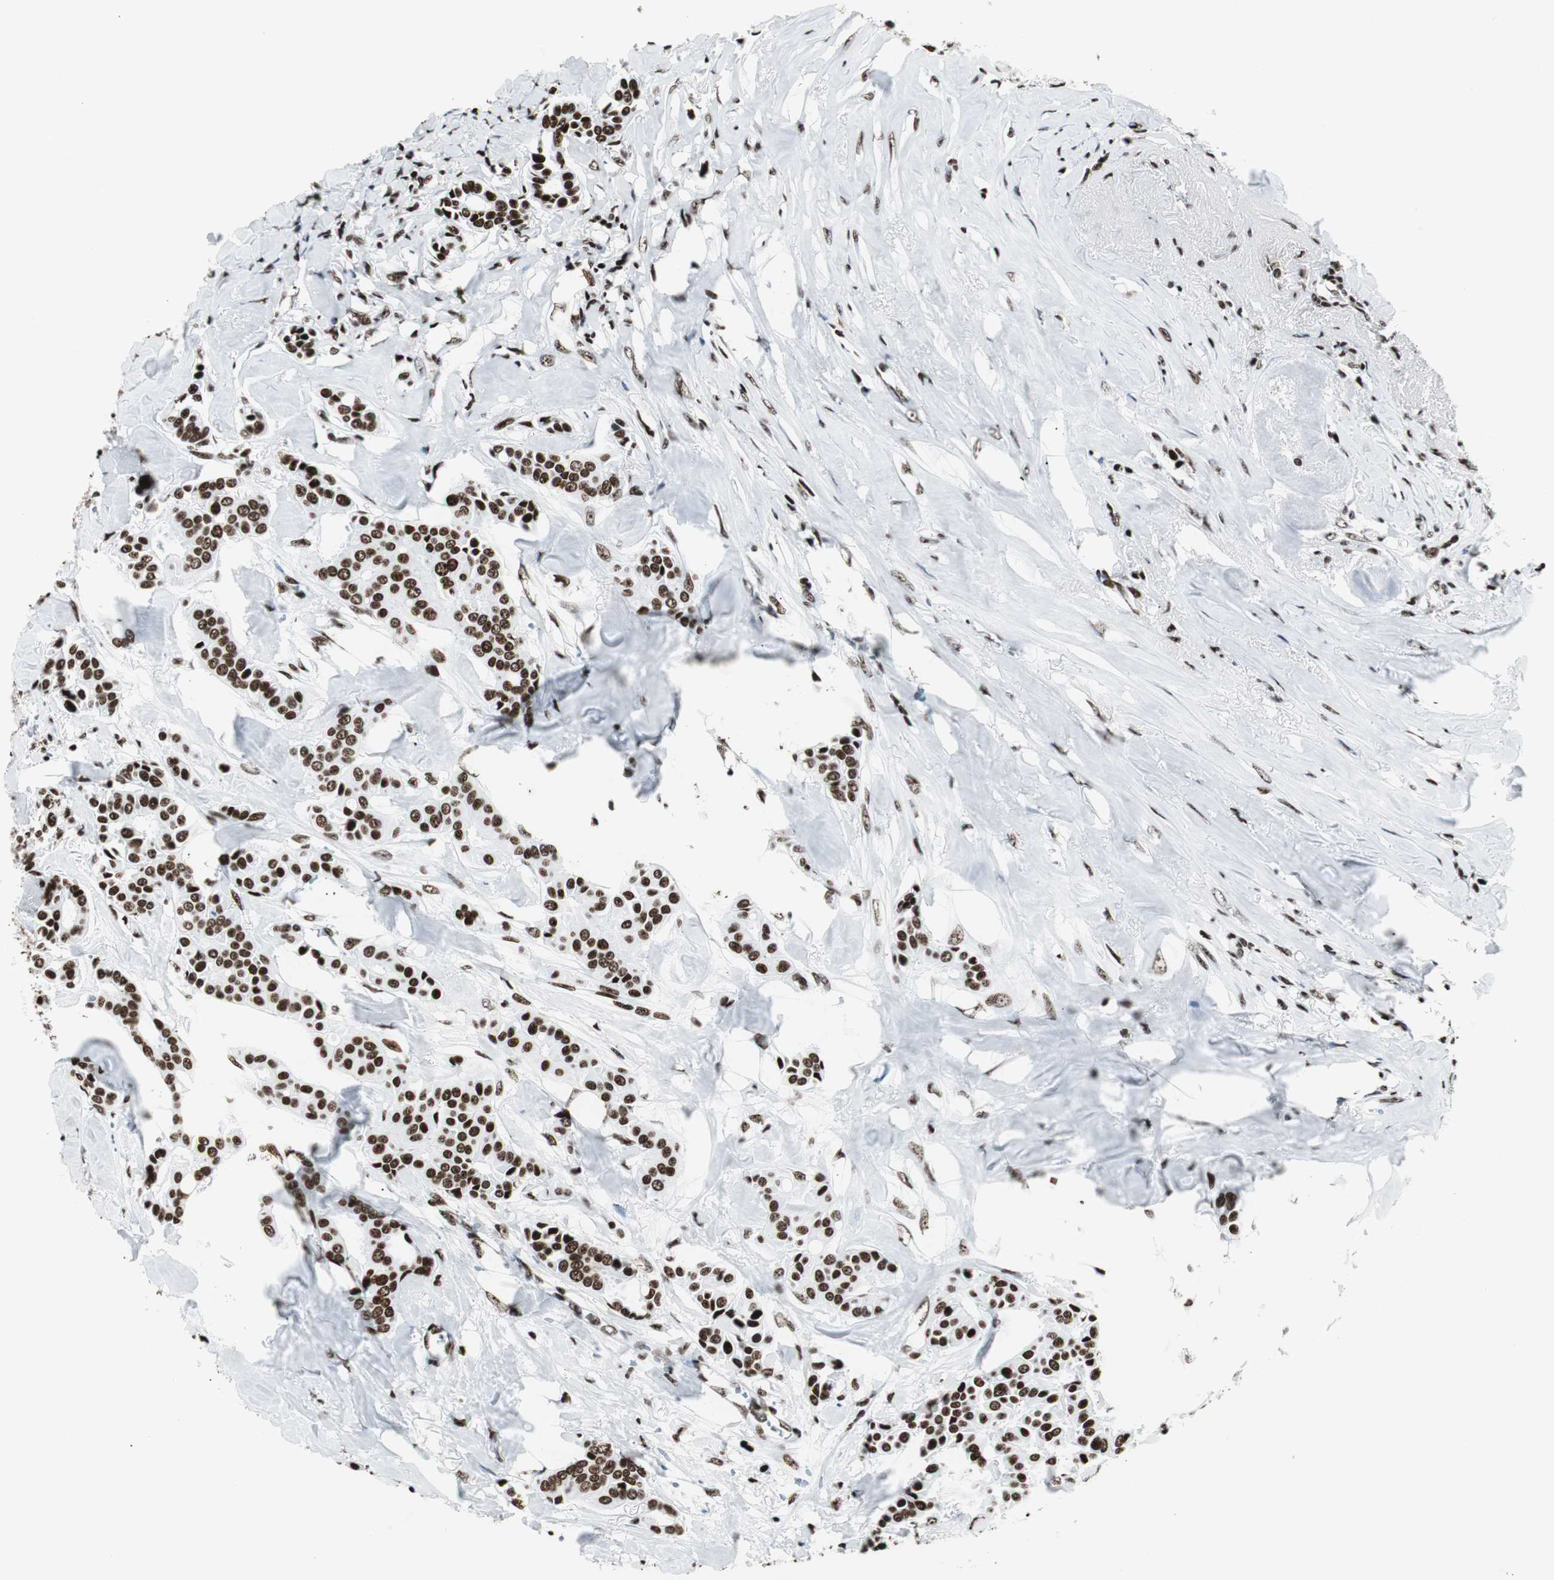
{"staining": {"intensity": "strong", "quantity": ">75%", "location": "nuclear"}, "tissue": "head and neck cancer", "cell_type": "Tumor cells", "image_type": "cancer", "snomed": [{"axis": "morphology", "description": "Adenocarcinoma, NOS"}, {"axis": "topography", "description": "Salivary gland"}, {"axis": "topography", "description": "Head-Neck"}], "caption": "Protein expression analysis of head and neck cancer shows strong nuclear expression in approximately >75% of tumor cells.", "gene": "NCL", "patient": {"sex": "female", "age": 59}}